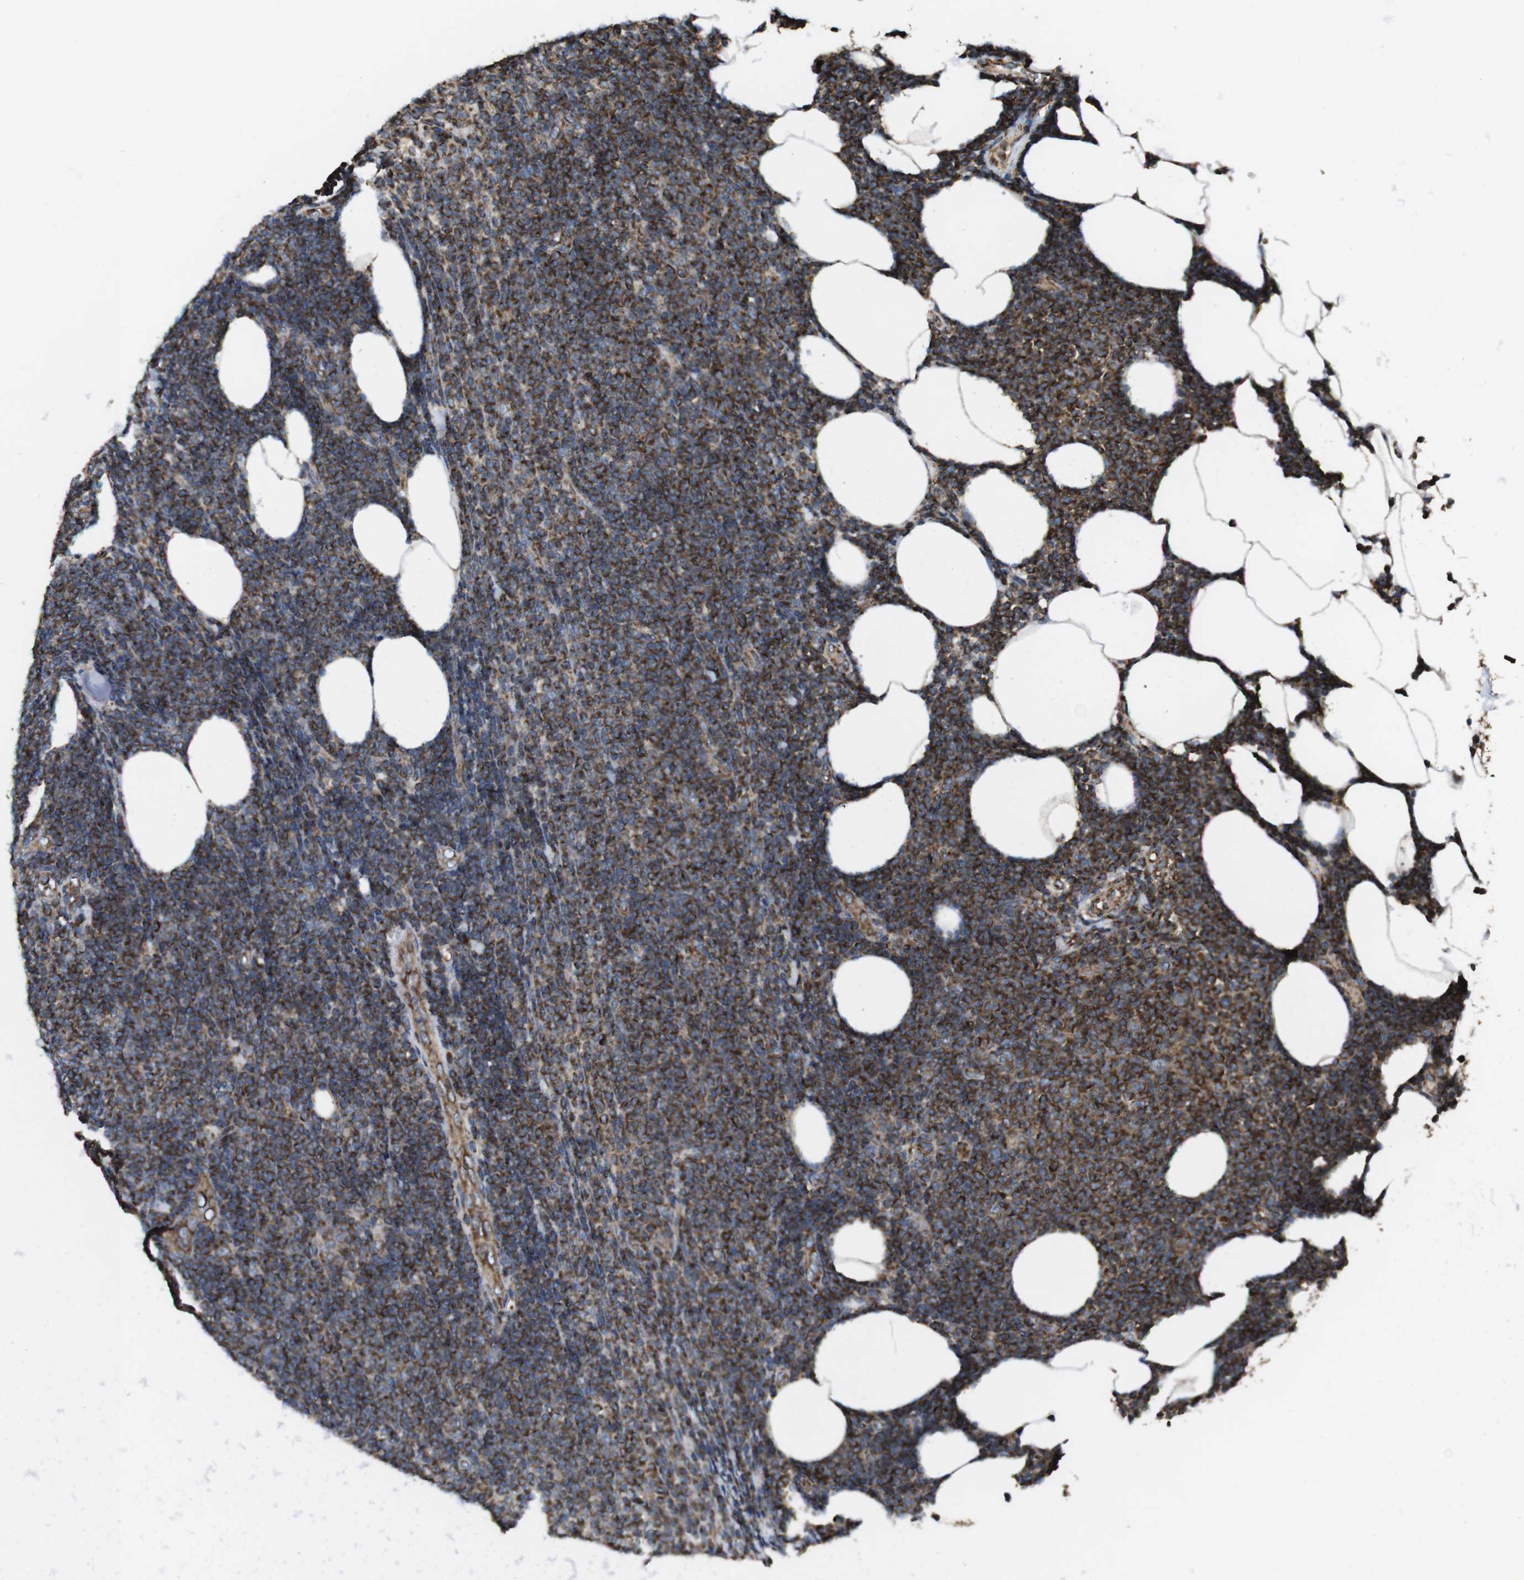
{"staining": {"intensity": "moderate", "quantity": "25%-75%", "location": "cytoplasmic/membranous"}, "tissue": "lymphoma", "cell_type": "Tumor cells", "image_type": "cancer", "snomed": [{"axis": "morphology", "description": "Malignant lymphoma, non-Hodgkin's type, Low grade"}, {"axis": "topography", "description": "Lymph node"}], "caption": "Immunohistochemistry (IHC) (DAB (3,3'-diaminobenzidine)) staining of human malignant lymphoma, non-Hodgkin's type (low-grade) demonstrates moderate cytoplasmic/membranous protein positivity in approximately 25%-75% of tumor cells.", "gene": "HK1", "patient": {"sex": "male", "age": 66}}